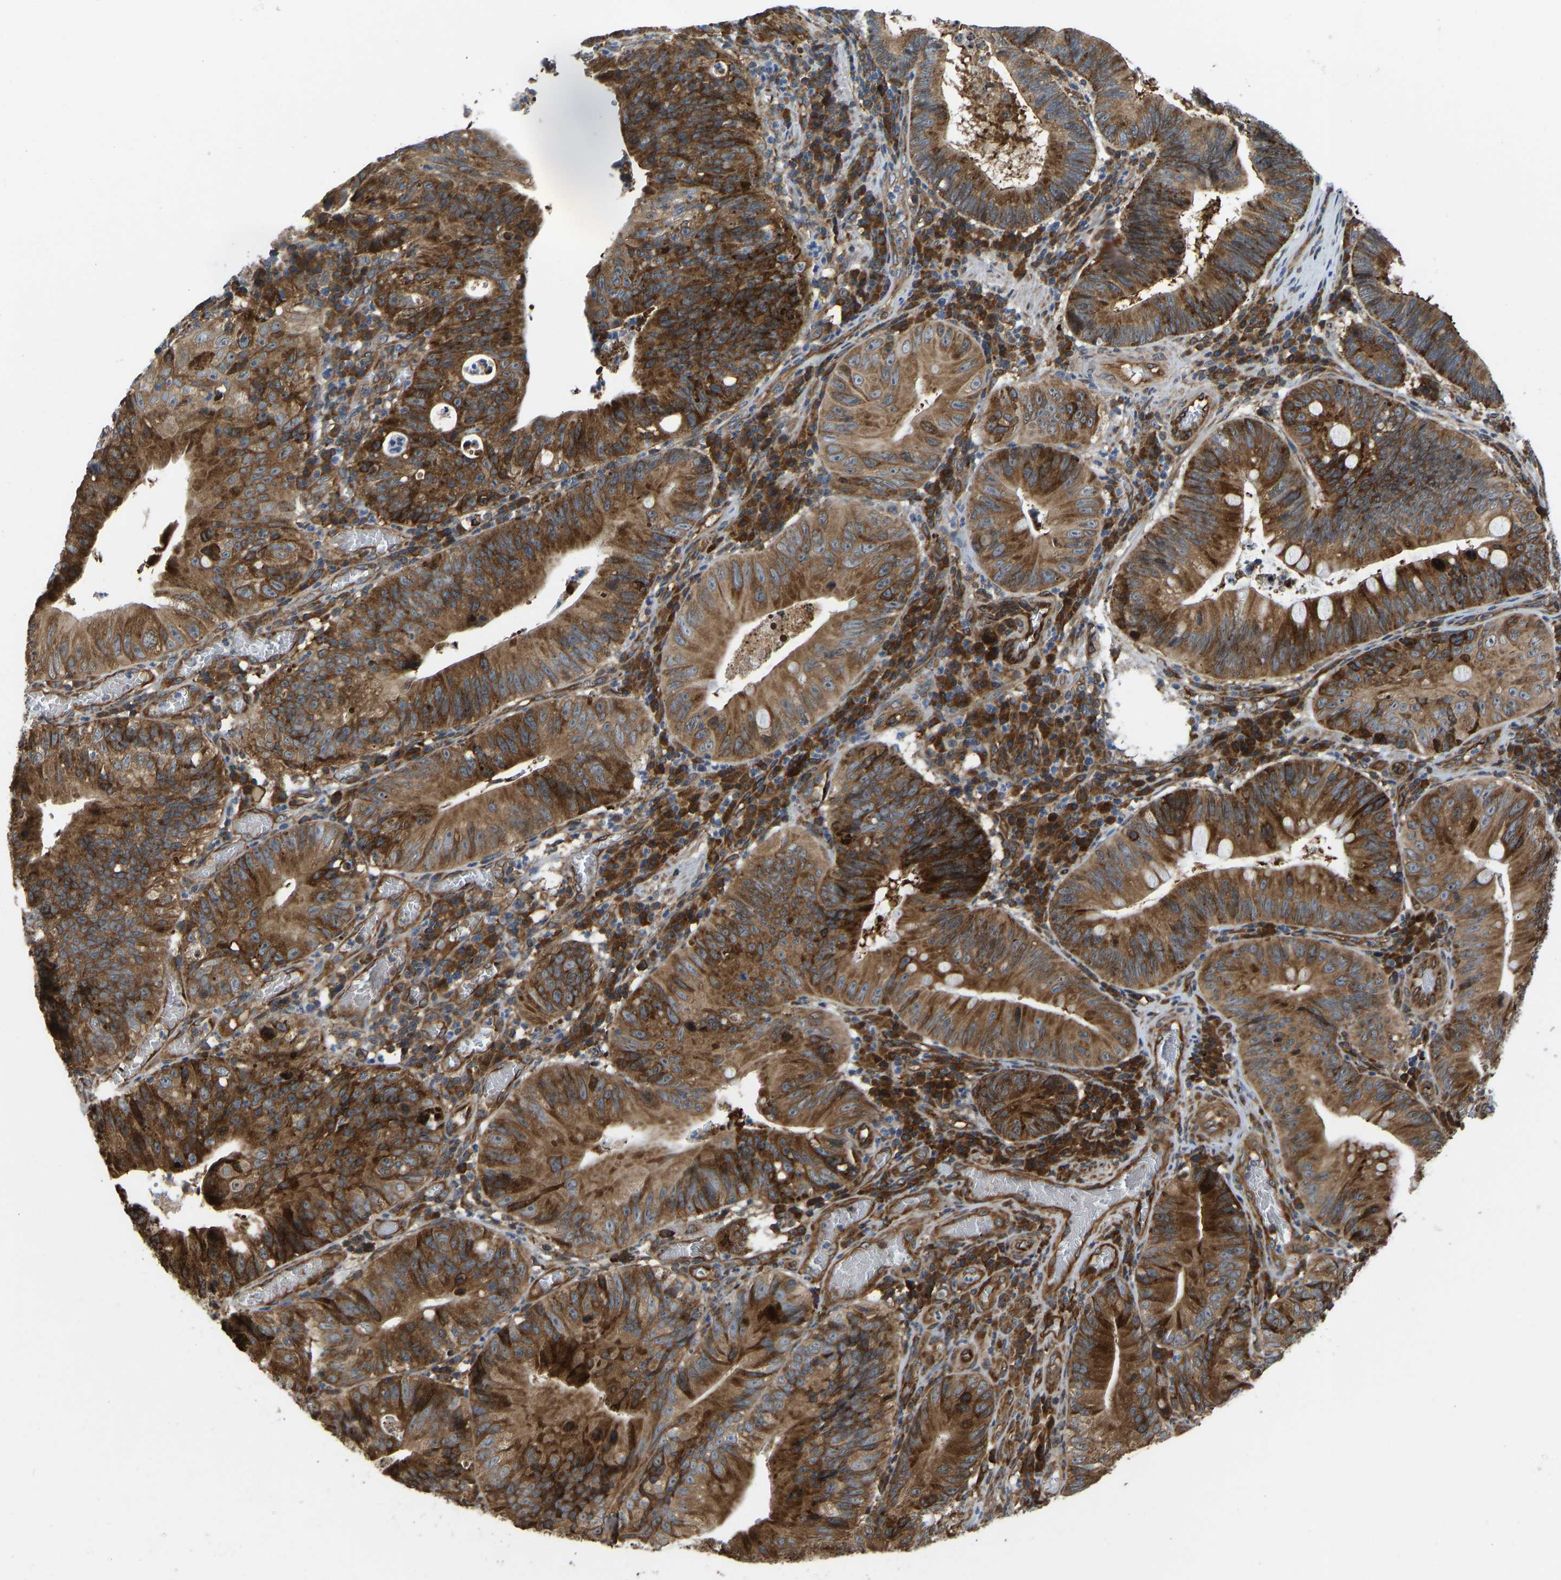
{"staining": {"intensity": "strong", "quantity": ">75%", "location": "cytoplasmic/membranous"}, "tissue": "stomach cancer", "cell_type": "Tumor cells", "image_type": "cancer", "snomed": [{"axis": "morphology", "description": "Adenocarcinoma, NOS"}, {"axis": "topography", "description": "Stomach"}], "caption": "Strong cytoplasmic/membranous expression for a protein is identified in approximately >75% of tumor cells of adenocarcinoma (stomach) using immunohistochemistry.", "gene": "RASGRF2", "patient": {"sex": "male", "age": 59}}